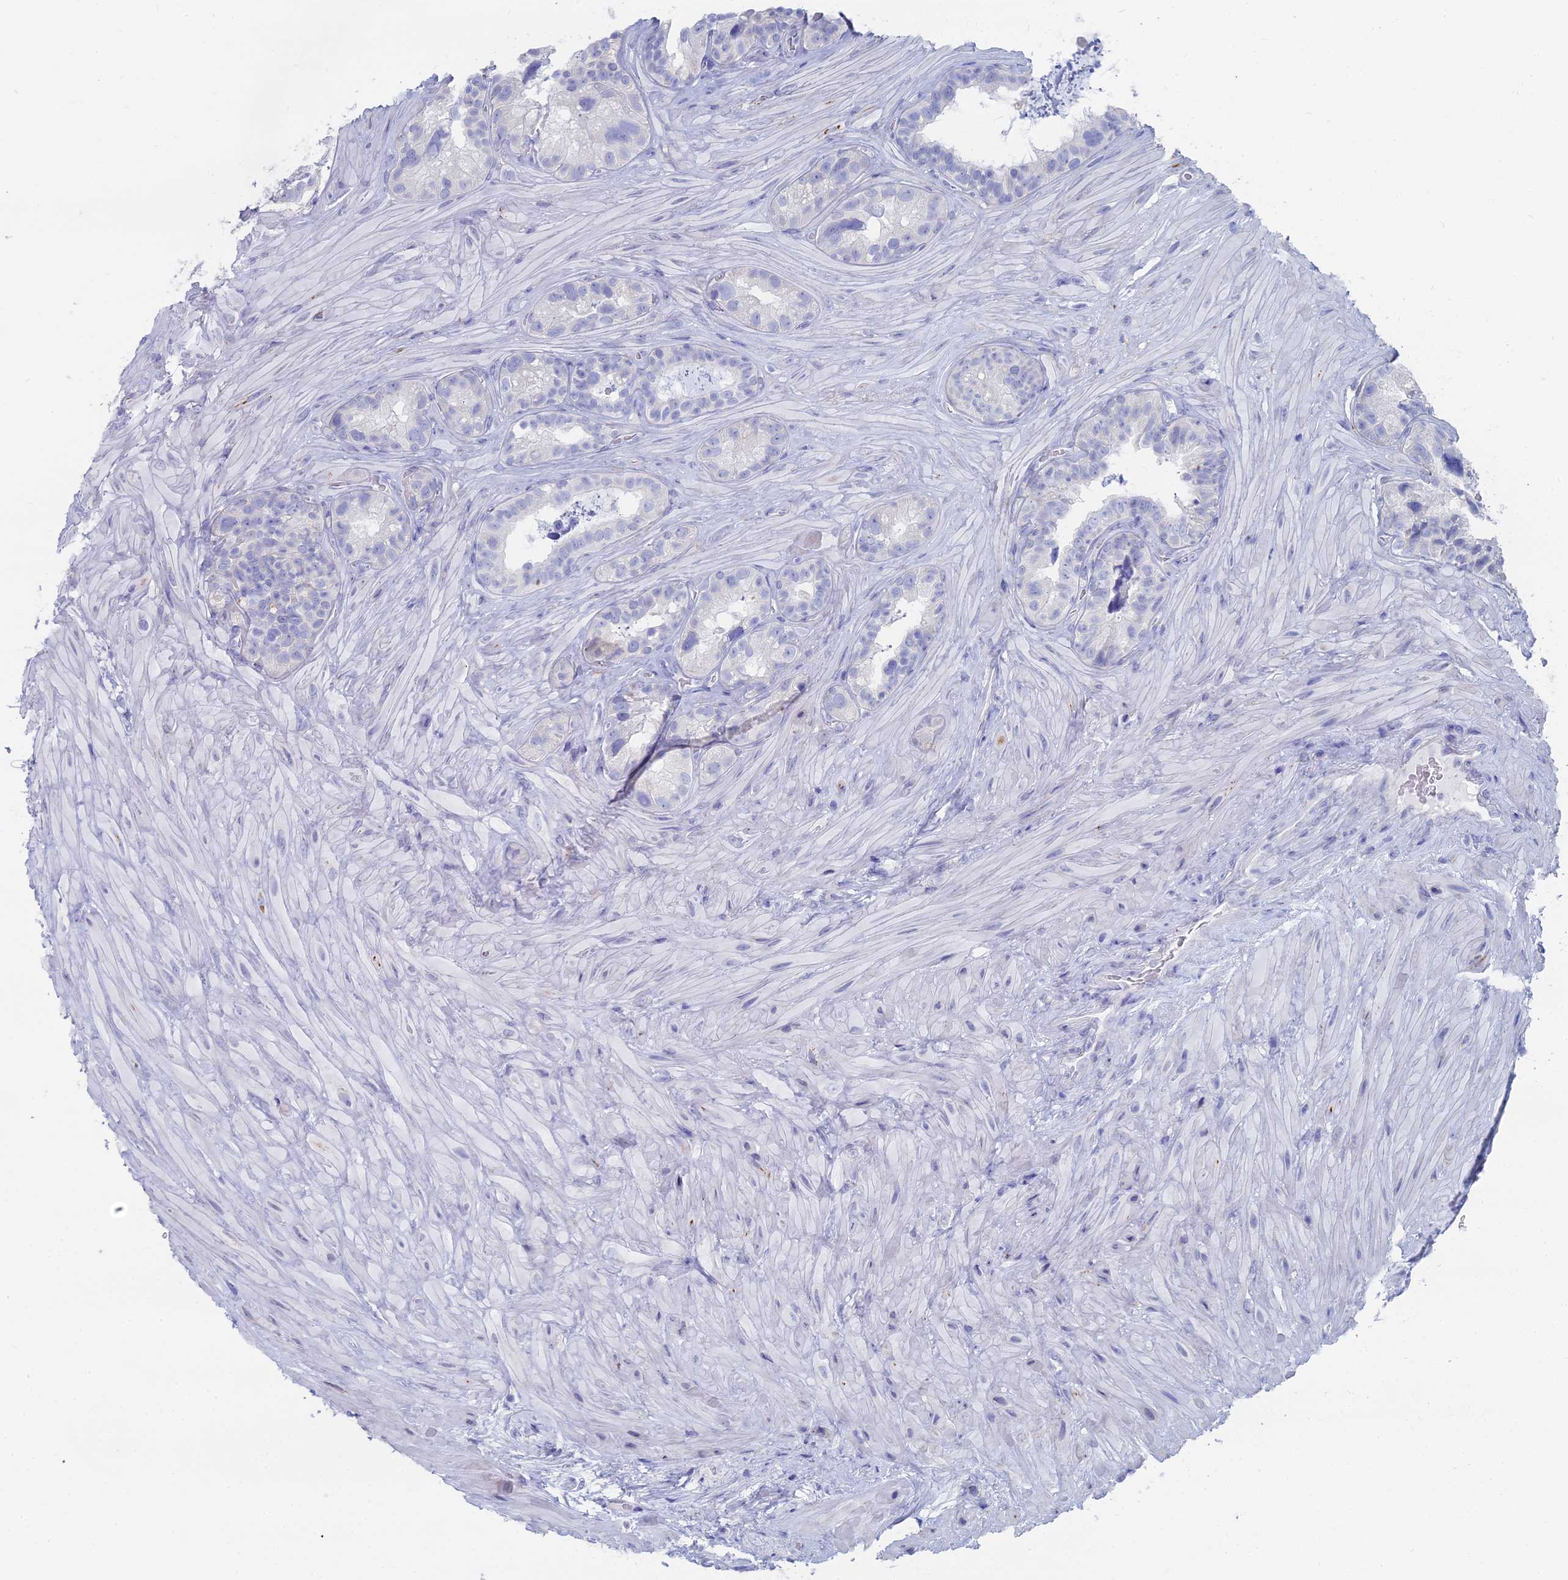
{"staining": {"intensity": "negative", "quantity": "none", "location": "none"}, "tissue": "seminal vesicle", "cell_type": "Glandular cells", "image_type": "normal", "snomed": [{"axis": "morphology", "description": "Normal tissue, NOS"}, {"axis": "topography", "description": "Seminal veicle"}, {"axis": "topography", "description": "Peripheral nerve tissue"}], "caption": "Immunohistochemical staining of benign seminal vesicle shows no significant expression in glandular cells.", "gene": "TNNT3", "patient": {"sex": "male", "age": 67}}